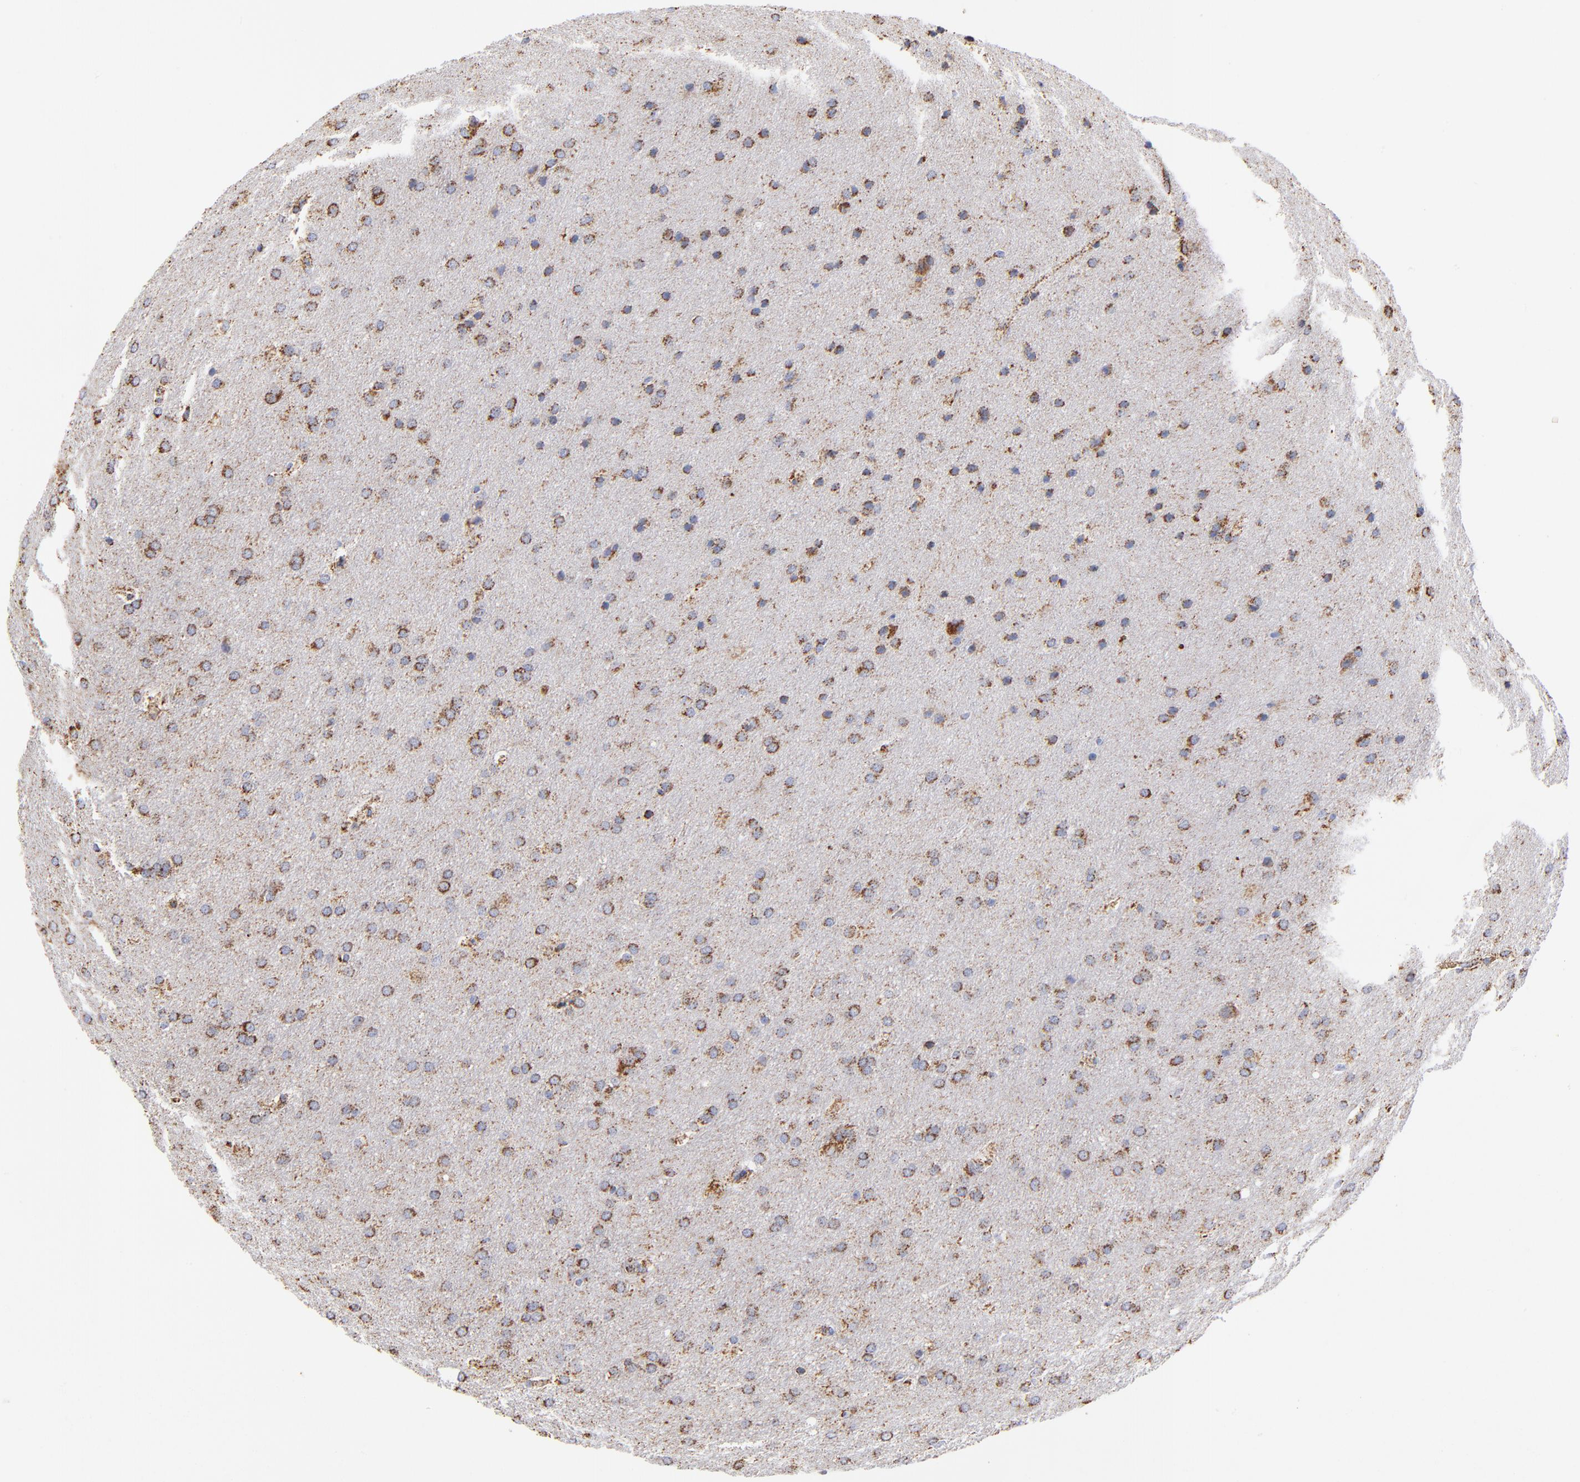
{"staining": {"intensity": "strong", "quantity": ">75%", "location": "cytoplasmic/membranous"}, "tissue": "glioma", "cell_type": "Tumor cells", "image_type": "cancer", "snomed": [{"axis": "morphology", "description": "Glioma, malignant, Low grade"}, {"axis": "topography", "description": "Brain"}], "caption": "A high-resolution micrograph shows IHC staining of glioma, which demonstrates strong cytoplasmic/membranous staining in approximately >75% of tumor cells. Using DAB (brown) and hematoxylin (blue) stains, captured at high magnification using brightfield microscopy.", "gene": "PHB1", "patient": {"sex": "female", "age": 32}}